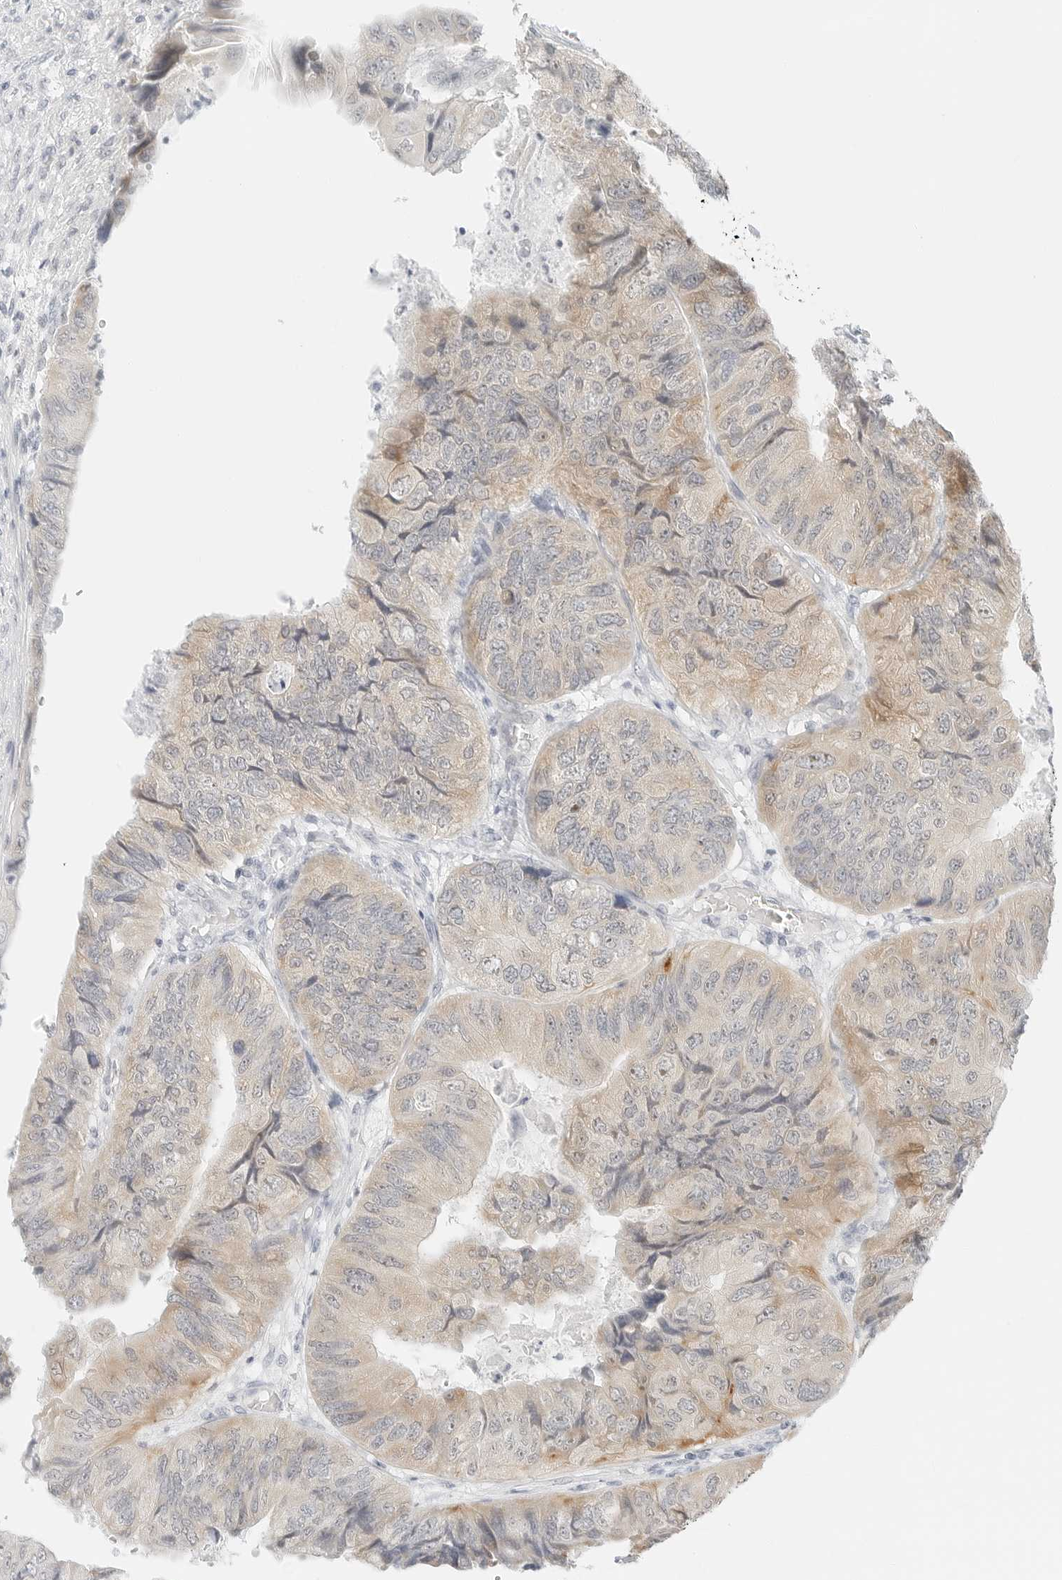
{"staining": {"intensity": "moderate", "quantity": "<25%", "location": "cytoplasmic/membranous"}, "tissue": "colorectal cancer", "cell_type": "Tumor cells", "image_type": "cancer", "snomed": [{"axis": "morphology", "description": "Adenocarcinoma, NOS"}, {"axis": "topography", "description": "Rectum"}], "caption": "Protein staining shows moderate cytoplasmic/membranous positivity in about <25% of tumor cells in colorectal adenocarcinoma.", "gene": "CCSAP", "patient": {"sex": "male", "age": 63}}